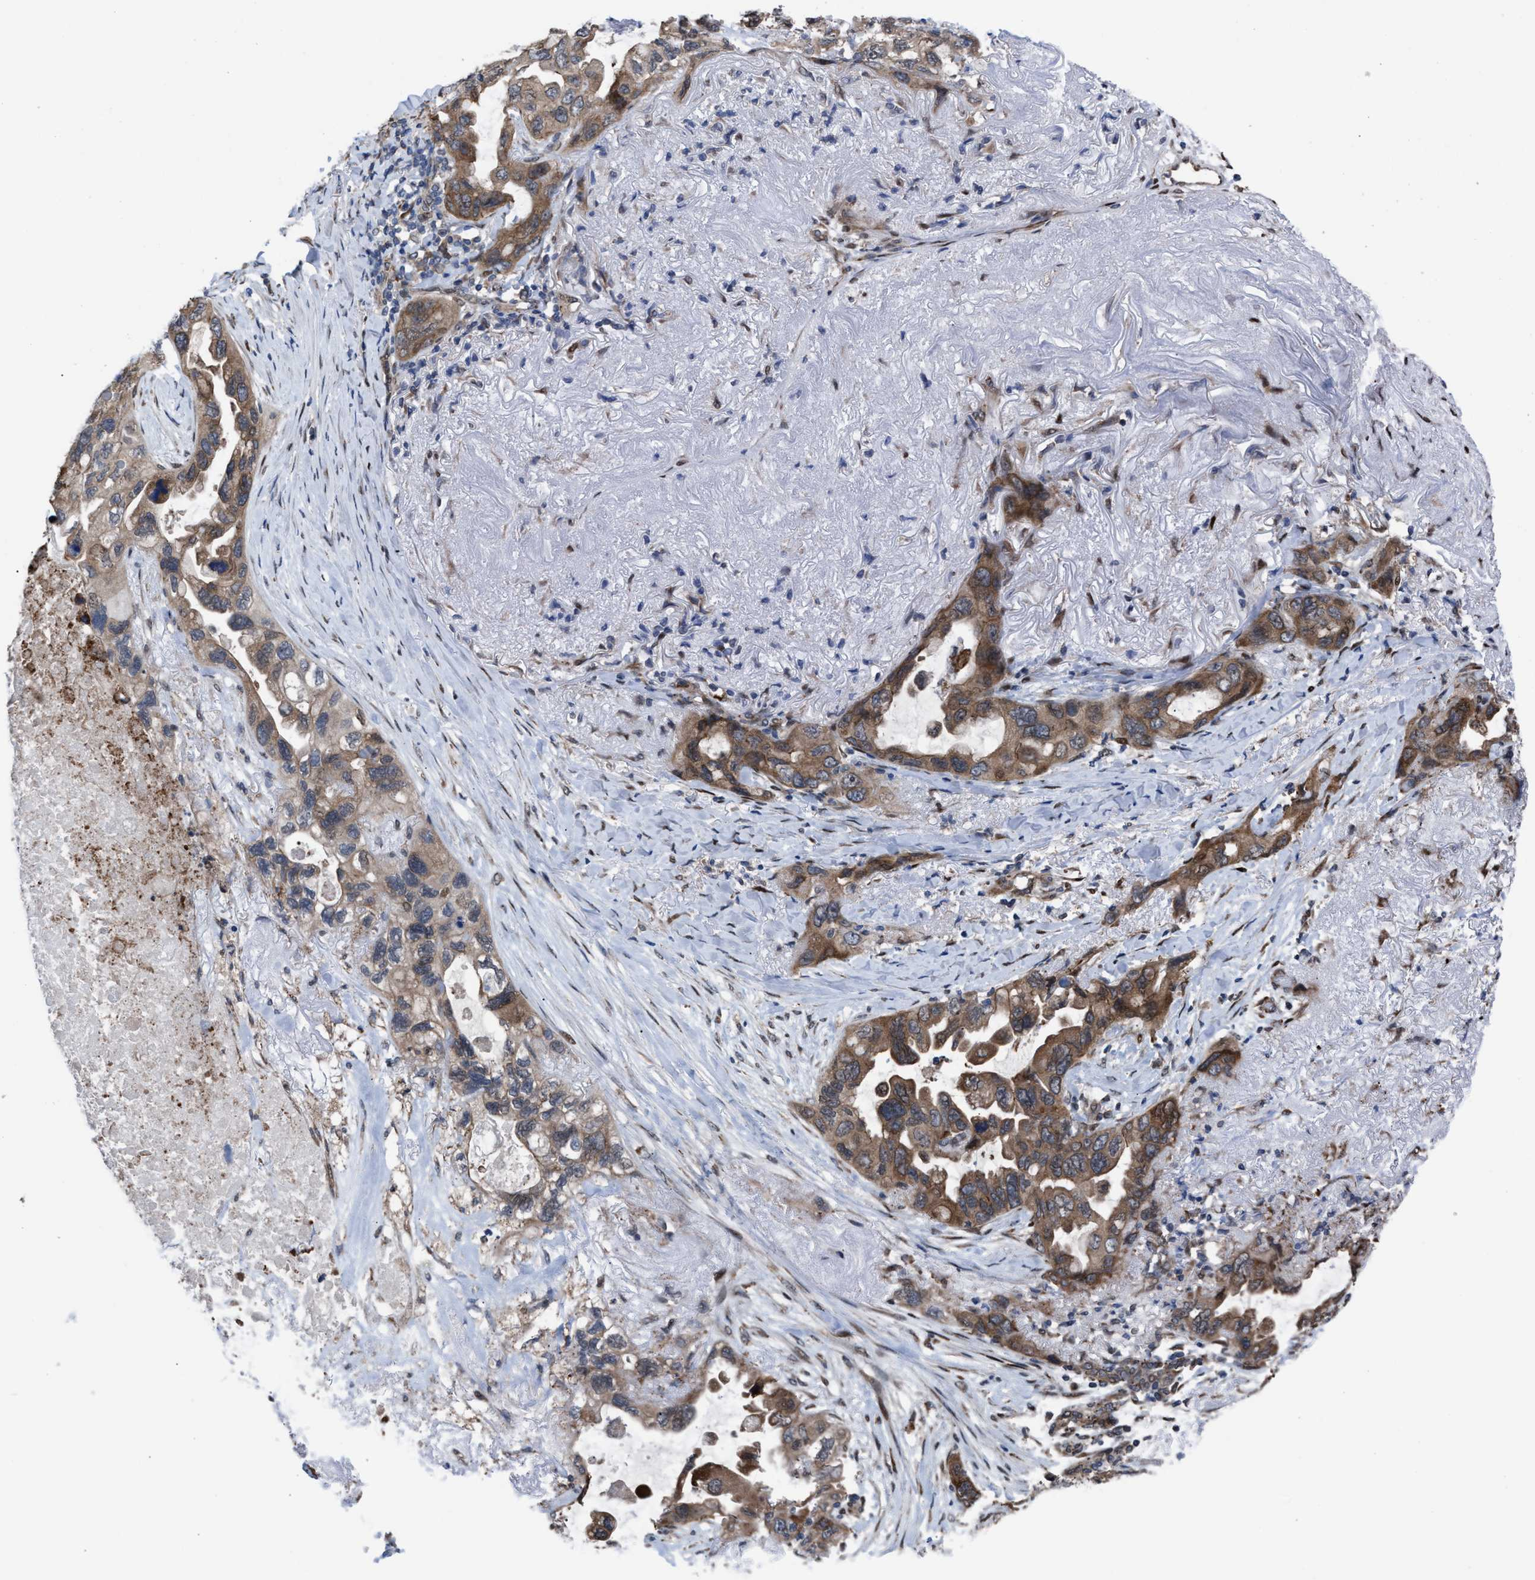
{"staining": {"intensity": "moderate", "quantity": ">75%", "location": "cytoplasmic/membranous"}, "tissue": "lung cancer", "cell_type": "Tumor cells", "image_type": "cancer", "snomed": [{"axis": "morphology", "description": "Squamous cell carcinoma, NOS"}, {"axis": "topography", "description": "Lung"}], "caption": "DAB immunohistochemical staining of lung cancer (squamous cell carcinoma) reveals moderate cytoplasmic/membranous protein staining in about >75% of tumor cells. The protein of interest is shown in brown color, while the nuclei are stained blue.", "gene": "TP53BP2", "patient": {"sex": "female", "age": 73}}